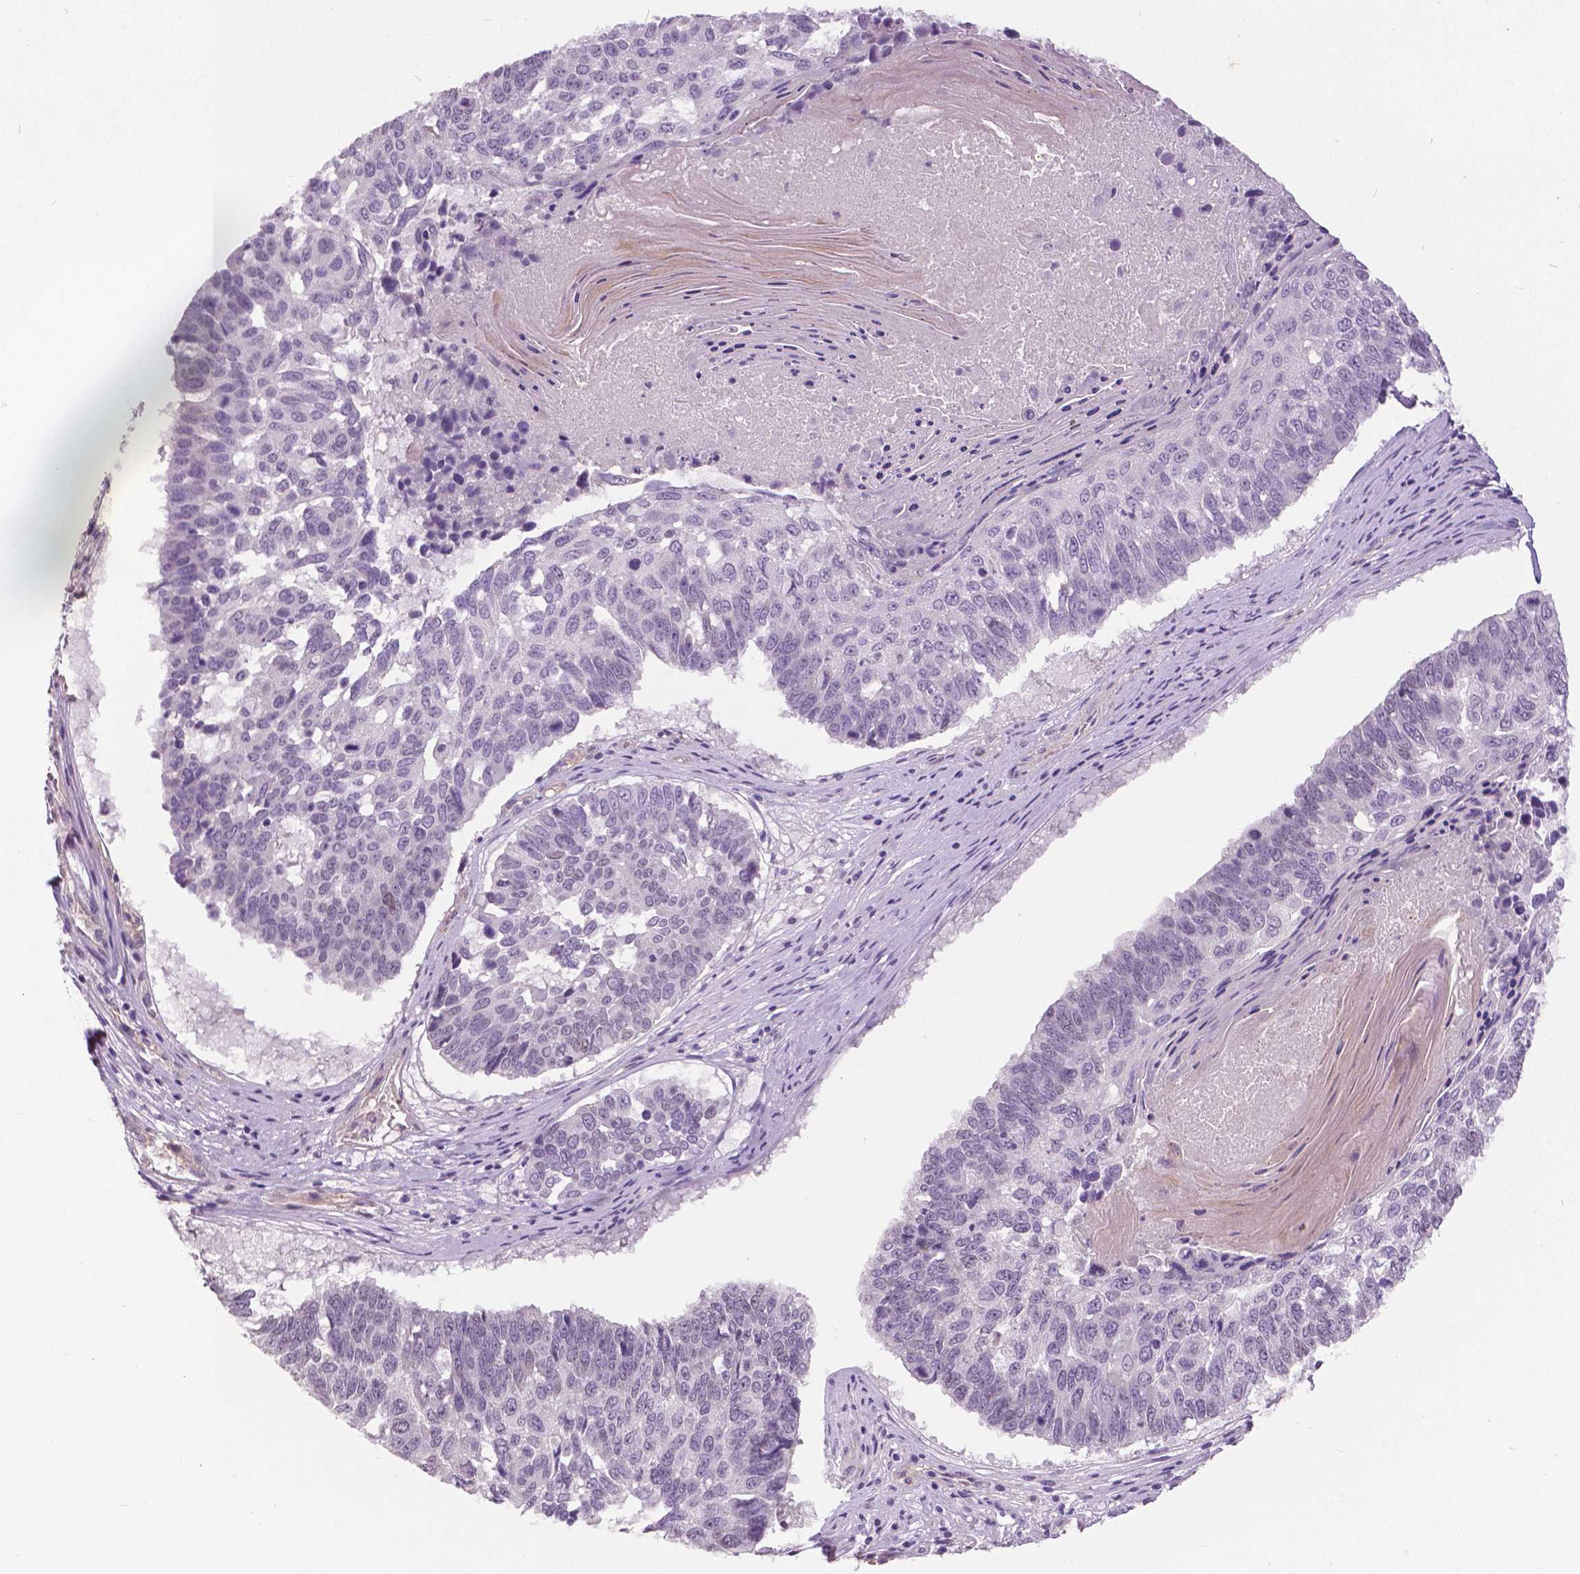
{"staining": {"intensity": "negative", "quantity": "none", "location": "none"}, "tissue": "lung cancer", "cell_type": "Tumor cells", "image_type": "cancer", "snomed": [{"axis": "morphology", "description": "Squamous cell carcinoma, NOS"}, {"axis": "topography", "description": "Lung"}], "caption": "Immunohistochemistry (IHC) image of lung cancer stained for a protein (brown), which exhibits no expression in tumor cells.", "gene": "FOXA1", "patient": {"sex": "male", "age": 73}}